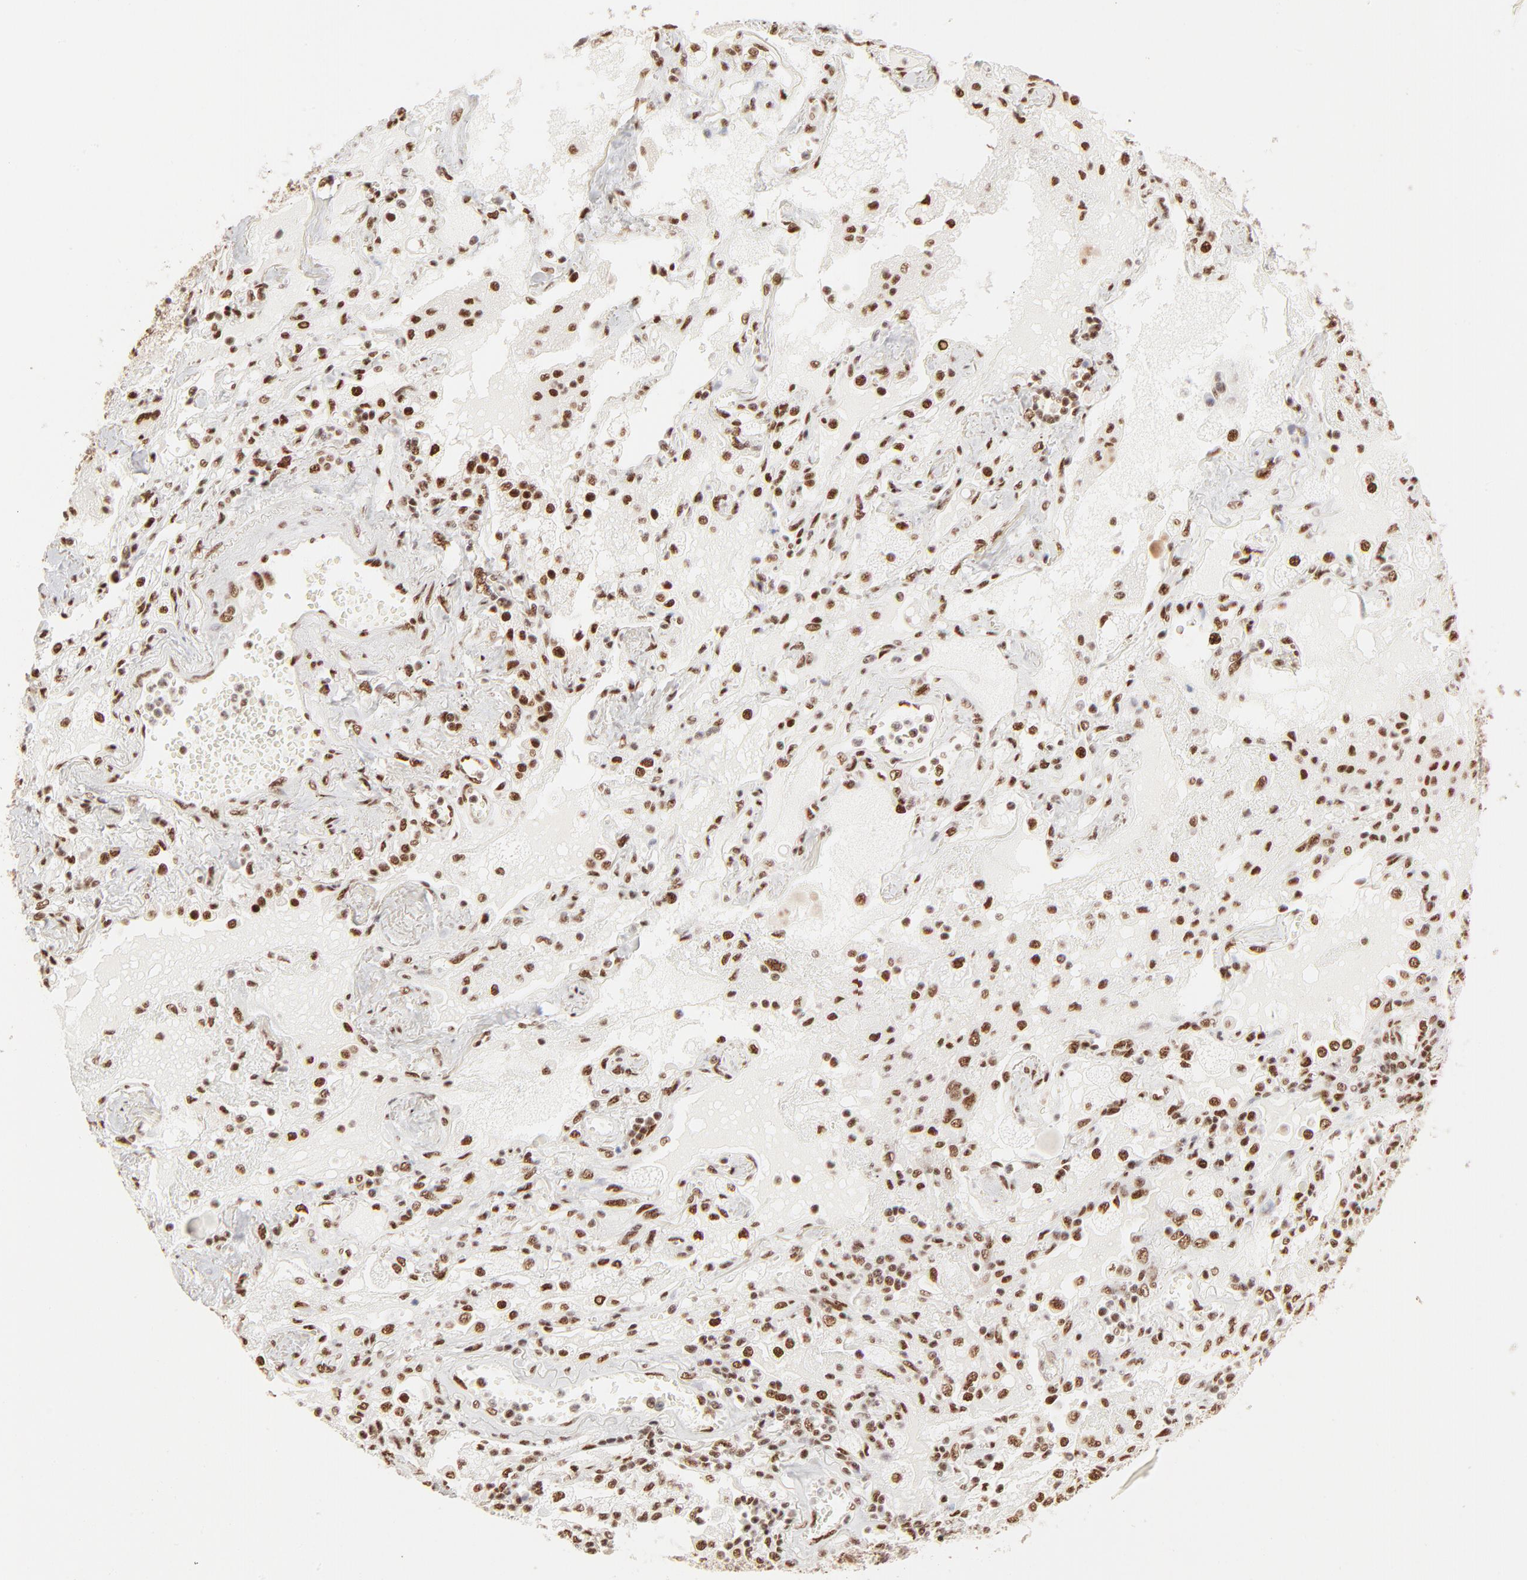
{"staining": {"intensity": "strong", "quantity": ">75%", "location": "nuclear"}, "tissue": "lung cancer", "cell_type": "Tumor cells", "image_type": "cancer", "snomed": [{"axis": "morphology", "description": "Squamous cell carcinoma, NOS"}, {"axis": "topography", "description": "Lung"}], "caption": "Protein expression analysis of squamous cell carcinoma (lung) exhibits strong nuclear expression in approximately >75% of tumor cells.", "gene": "TARDBP", "patient": {"sex": "female", "age": 76}}